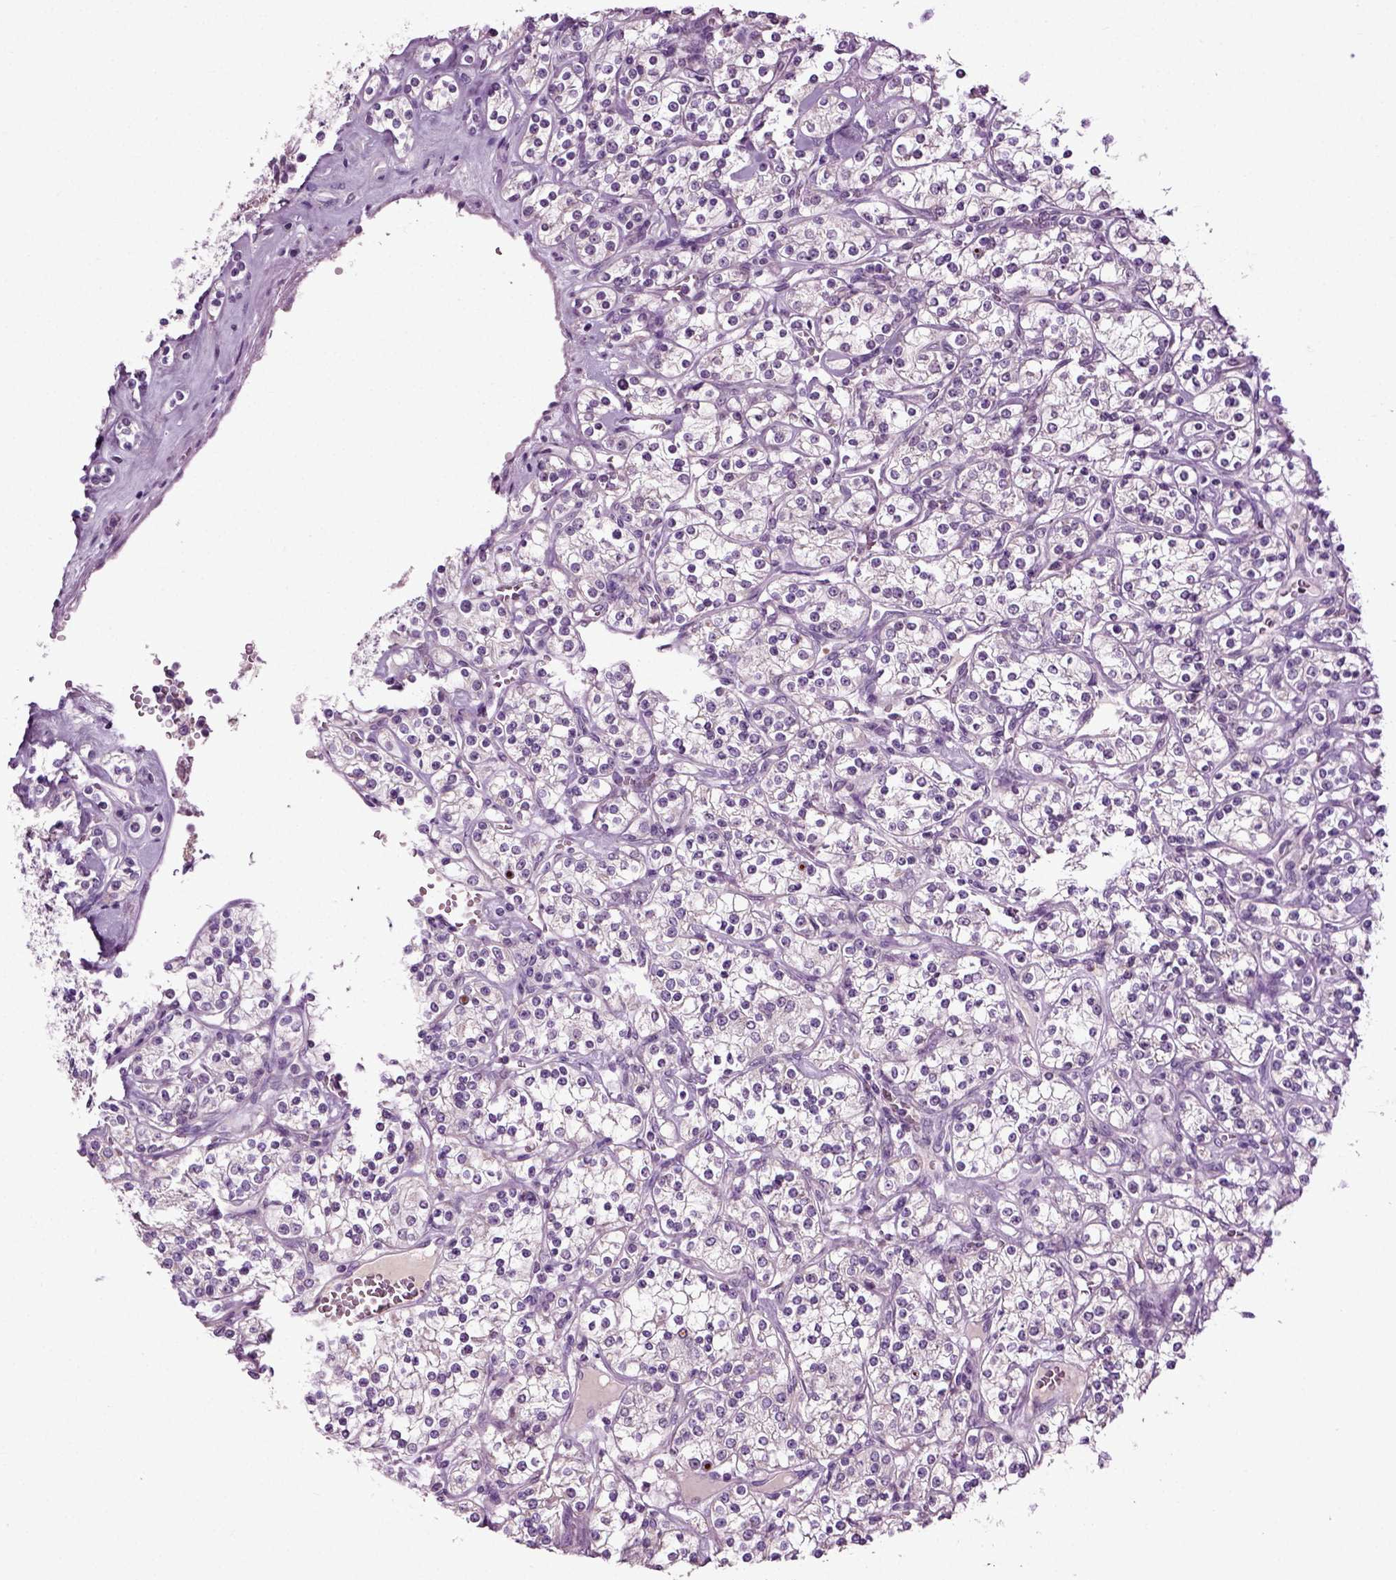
{"staining": {"intensity": "negative", "quantity": "none", "location": "none"}, "tissue": "renal cancer", "cell_type": "Tumor cells", "image_type": "cancer", "snomed": [{"axis": "morphology", "description": "Adenocarcinoma, NOS"}, {"axis": "topography", "description": "Kidney"}], "caption": "Renal cancer (adenocarcinoma) was stained to show a protein in brown. There is no significant positivity in tumor cells.", "gene": "SPATA17", "patient": {"sex": "male", "age": 77}}